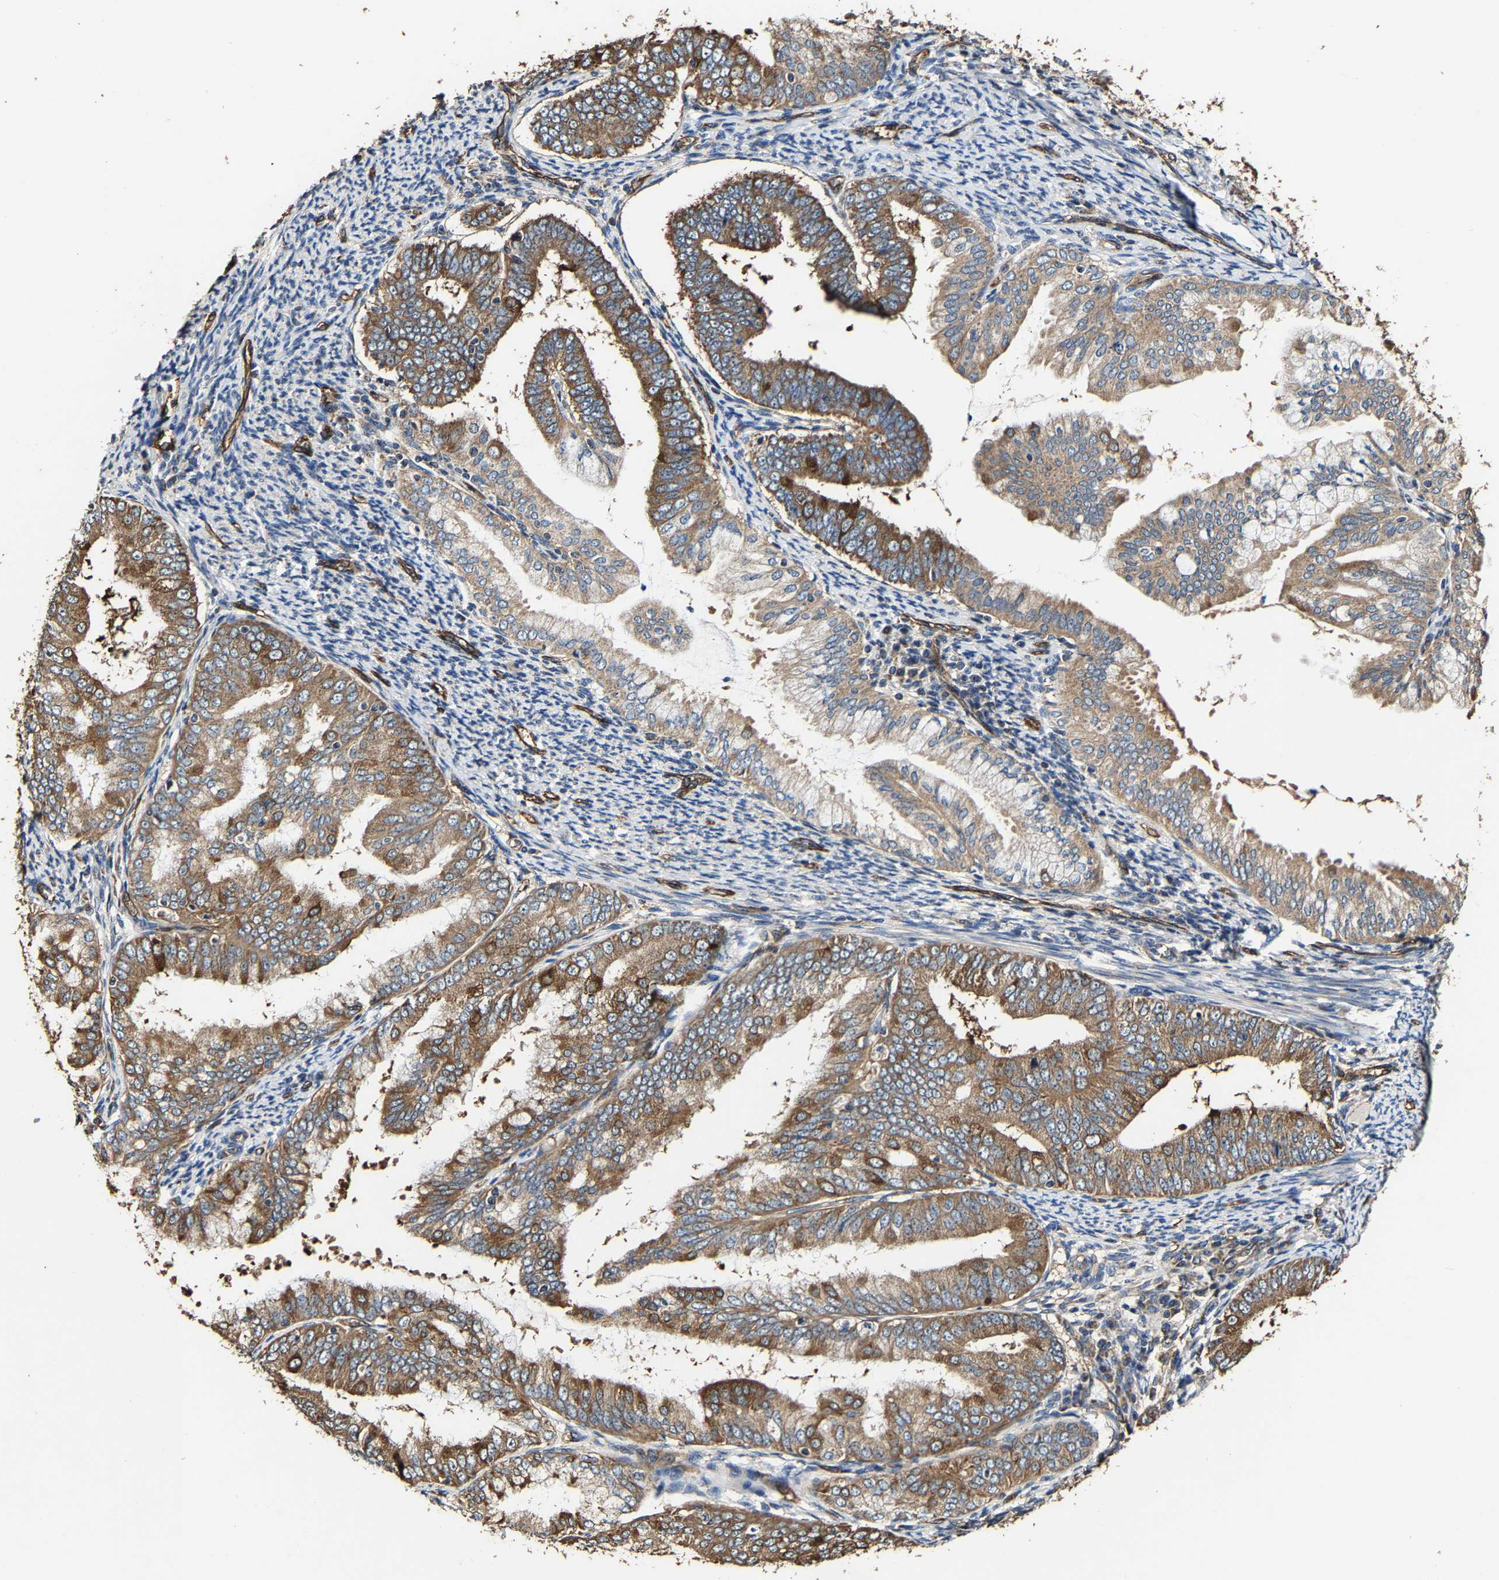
{"staining": {"intensity": "moderate", "quantity": ">75%", "location": "cytoplasmic/membranous"}, "tissue": "endometrial cancer", "cell_type": "Tumor cells", "image_type": "cancer", "snomed": [{"axis": "morphology", "description": "Adenocarcinoma, NOS"}, {"axis": "topography", "description": "Endometrium"}], "caption": "Protein staining by IHC displays moderate cytoplasmic/membranous positivity in about >75% of tumor cells in endometrial adenocarcinoma.", "gene": "GFRA3", "patient": {"sex": "female", "age": 63}}